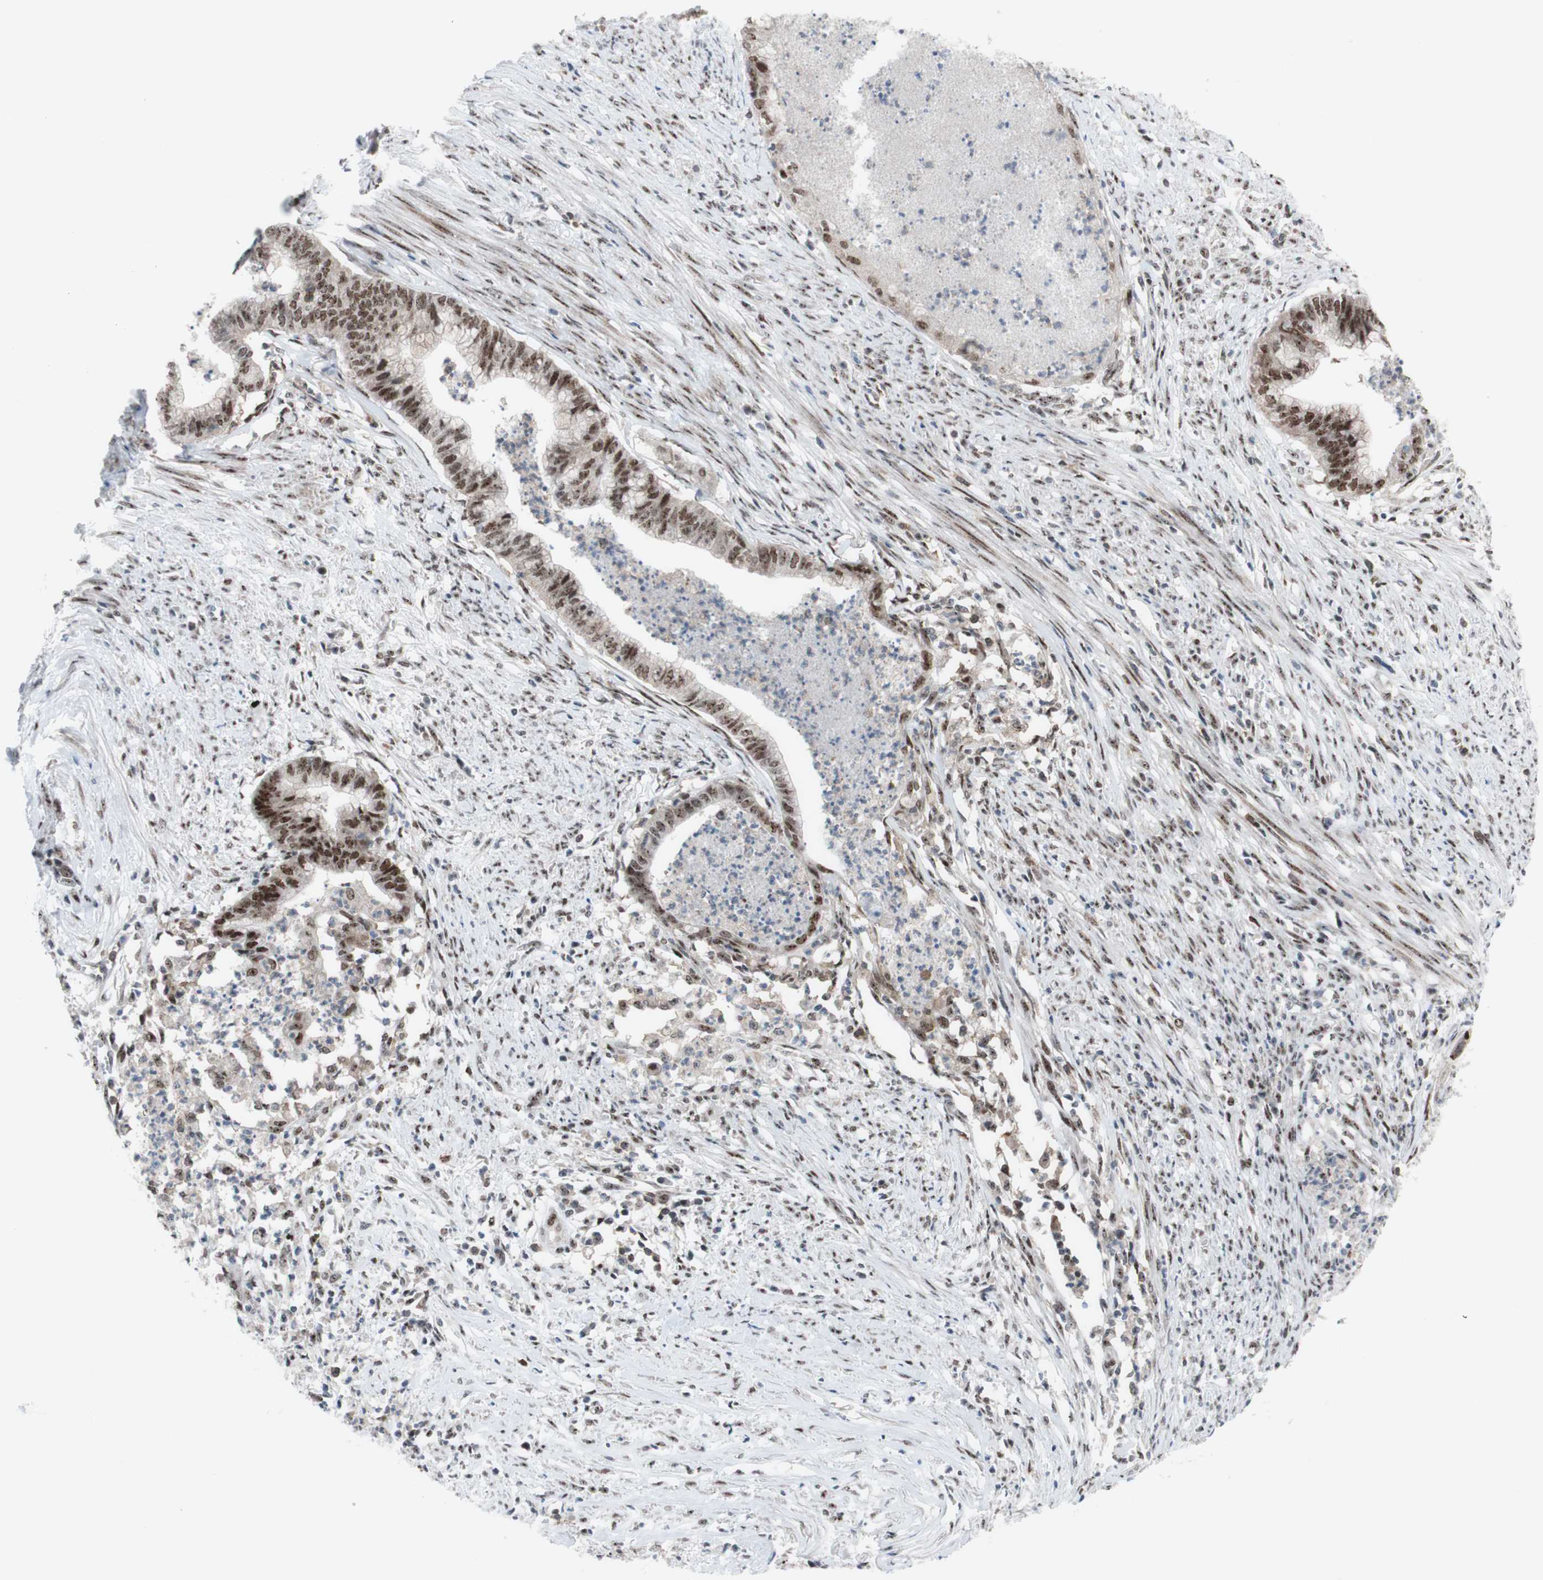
{"staining": {"intensity": "moderate", "quantity": ">75%", "location": "nuclear"}, "tissue": "endometrial cancer", "cell_type": "Tumor cells", "image_type": "cancer", "snomed": [{"axis": "morphology", "description": "Necrosis, NOS"}, {"axis": "morphology", "description": "Adenocarcinoma, NOS"}, {"axis": "topography", "description": "Endometrium"}], "caption": "Brown immunohistochemical staining in human adenocarcinoma (endometrial) demonstrates moderate nuclear expression in about >75% of tumor cells.", "gene": "POLR1A", "patient": {"sex": "female", "age": 79}}